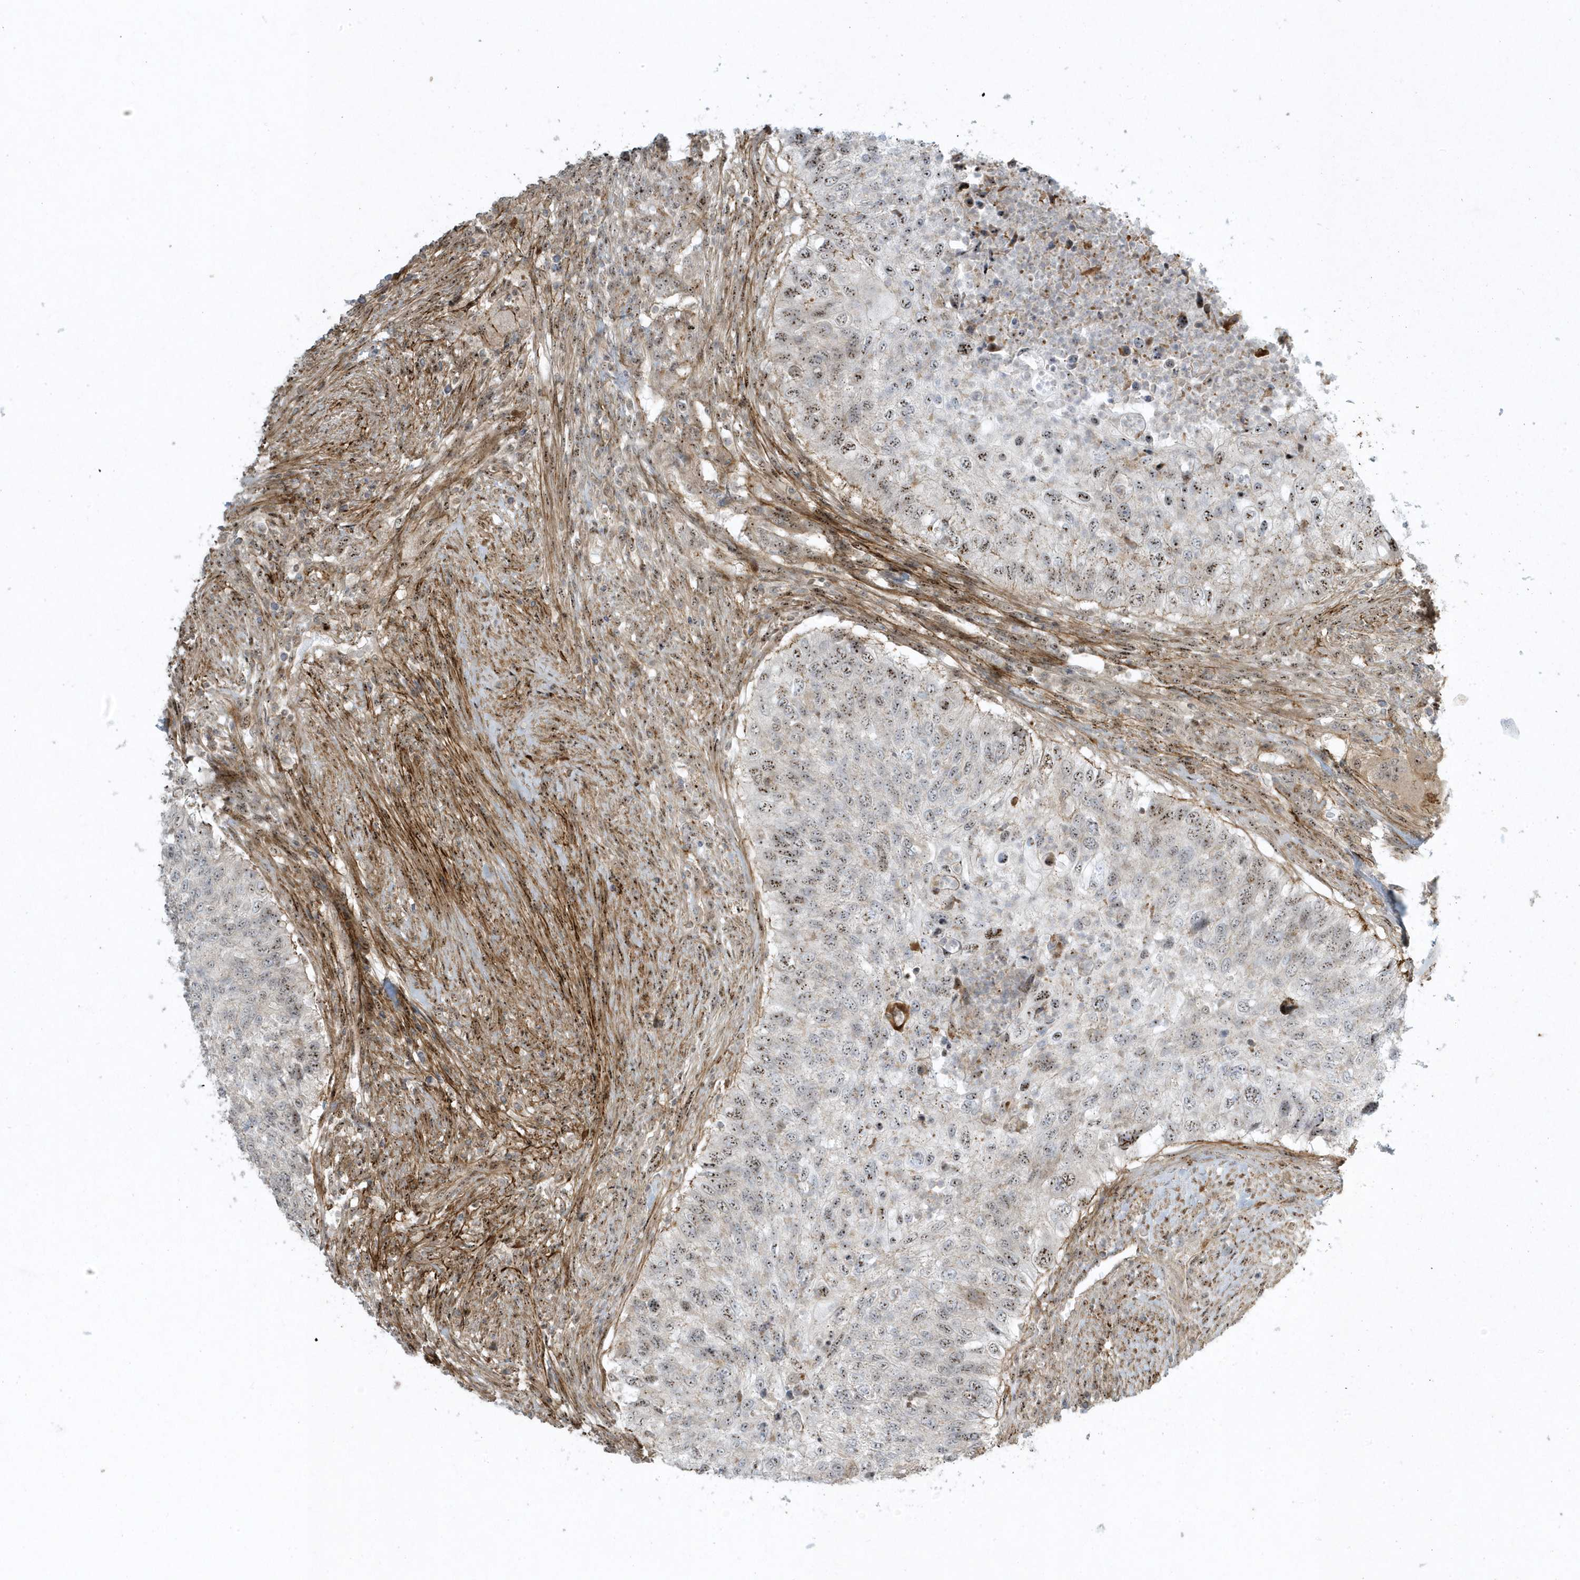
{"staining": {"intensity": "moderate", "quantity": "25%-75%", "location": "nuclear"}, "tissue": "urothelial cancer", "cell_type": "Tumor cells", "image_type": "cancer", "snomed": [{"axis": "morphology", "description": "Urothelial carcinoma, High grade"}, {"axis": "topography", "description": "Urinary bladder"}], "caption": "Protein staining of high-grade urothelial carcinoma tissue reveals moderate nuclear positivity in about 25%-75% of tumor cells.", "gene": "MASP2", "patient": {"sex": "female", "age": 60}}